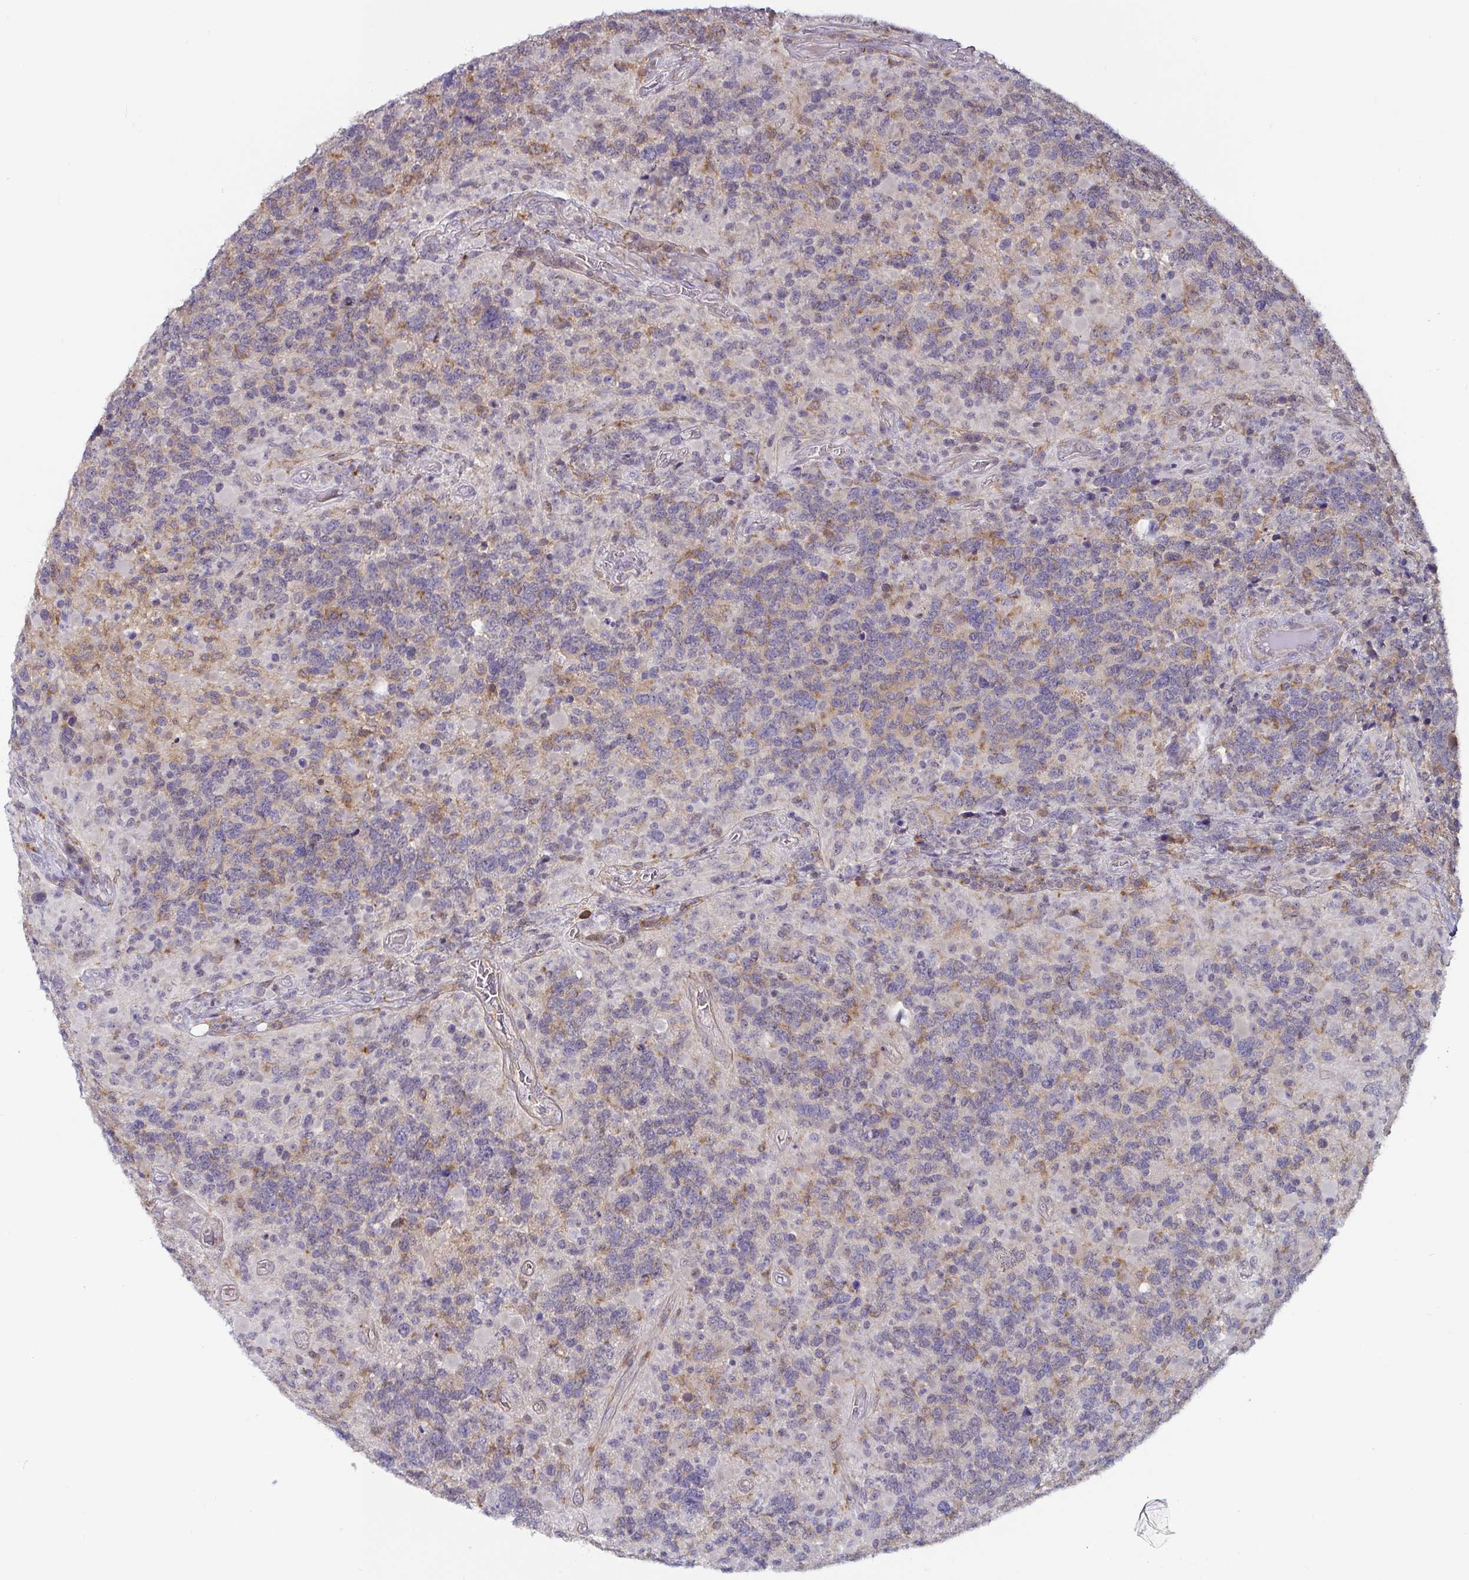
{"staining": {"intensity": "negative", "quantity": "none", "location": "none"}, "tissue": "glioma", "cell_type": "Tumor cells", "image_type": "cancer", "snomed": [{"axis": "morphology", "description": "Glioma, malignant, High grade"}, {"axis": "topography", "description": "Brain"}], "caption": "Immunohistochemistry (IHC) photomicrograph of neoplastic tissue: human high-grade glioma (malignant) stained with DAB (3,3'-diaminobenzidine) displays no significant protein expression in tumor cells.", "gene": "CDH18", "patient": {"sex": "female", "age": 40}}